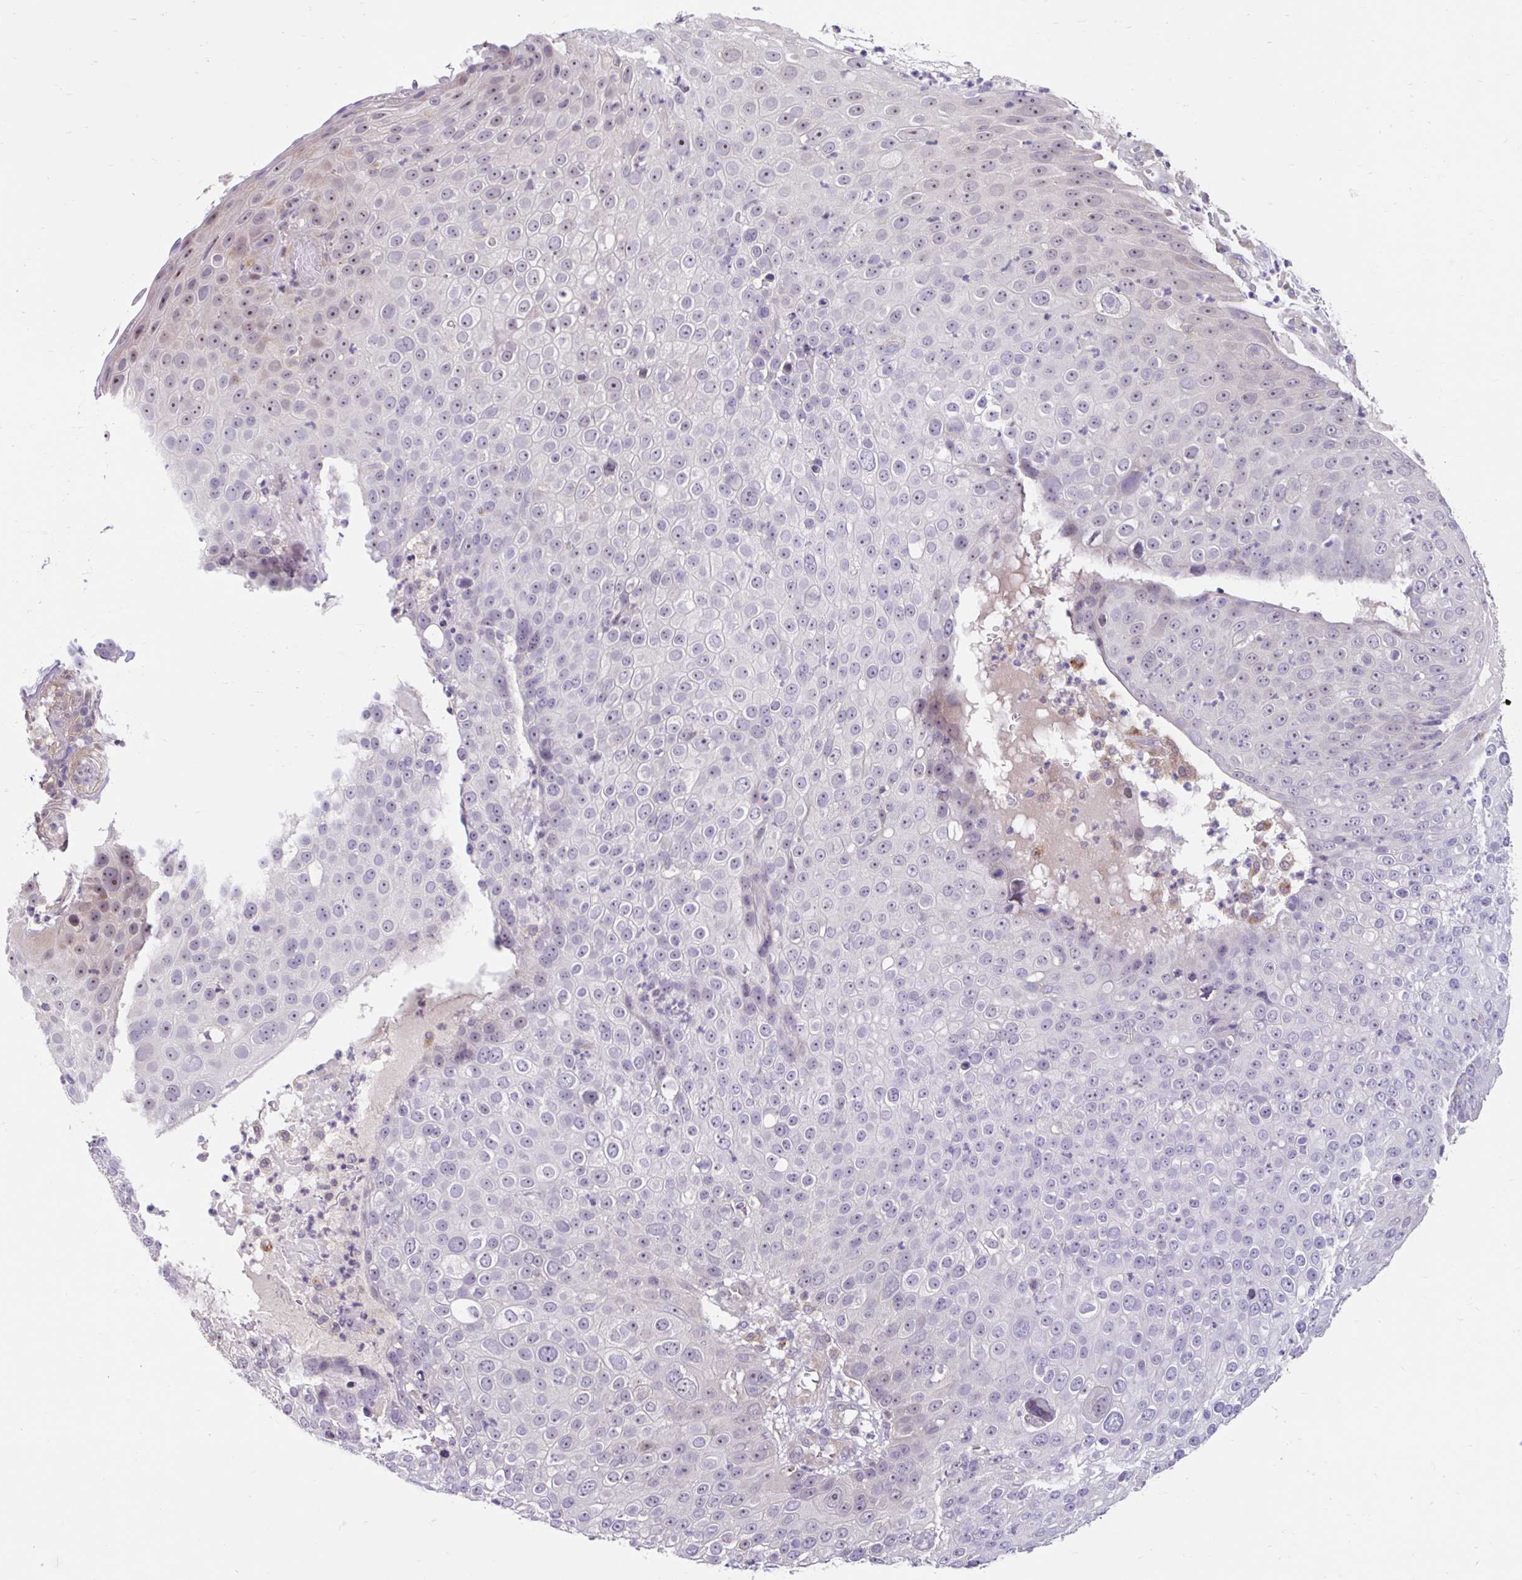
{"staining": {"intensity": "negative", "quantity": "none", "location": "none"}, "tissue": "skin cancer", "cell_type": "Tumor cells", "image_type": "cancer", "snomed": [{"axis": "morphology", "description": "Squamous cell carcinoma, NOS"}, {"axis": "topography", "description": "Skin"}], "caption": "IHC of skin cancer (squamous cell carcinoma) shows no staining in tumor cells.", "gene": "NT5C1B", "patient": {"sex": "male", "age": 71}}